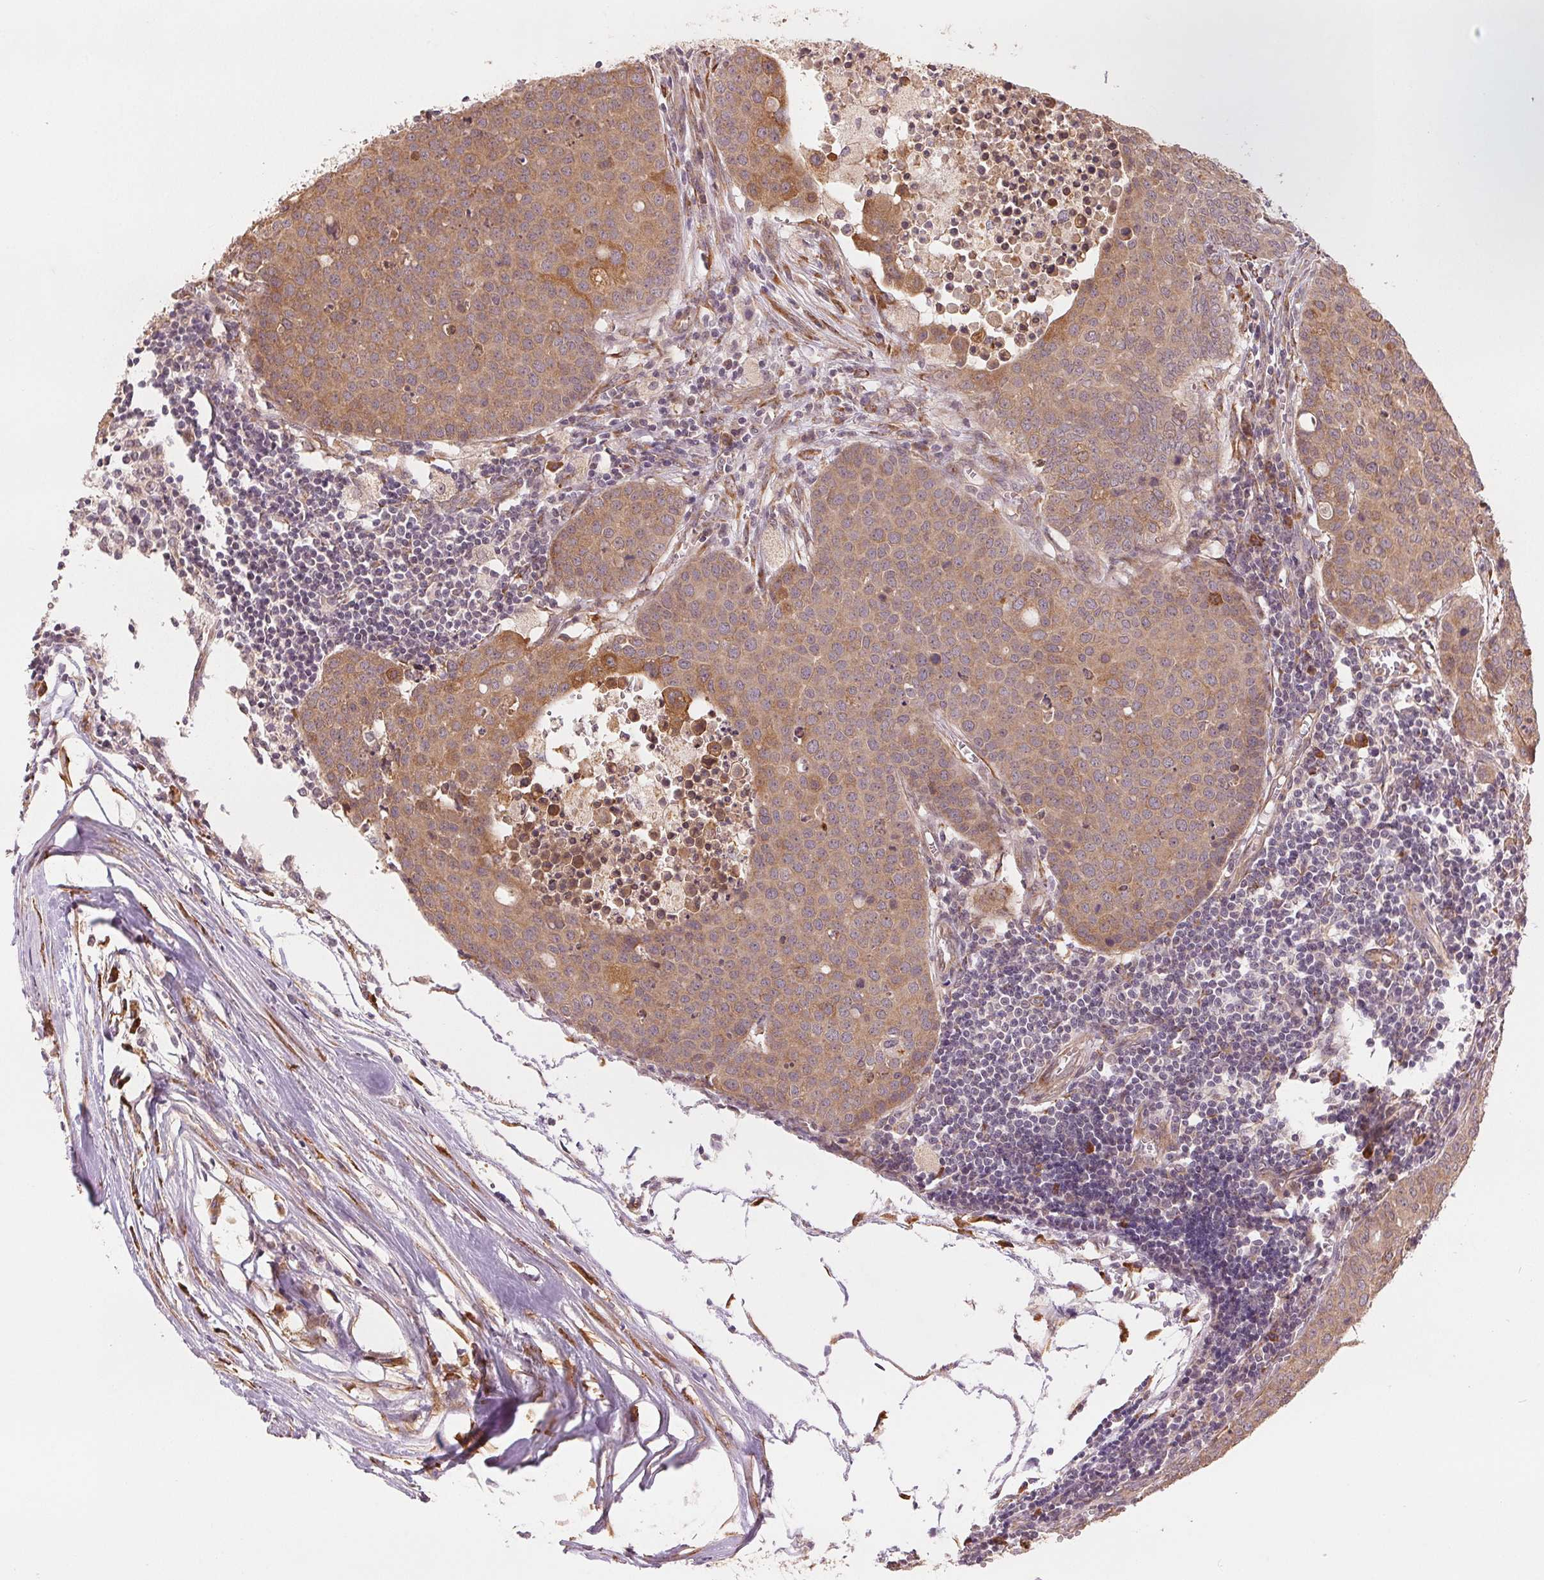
{"staining": {"intensity": "moderate", "quantity": ">75%", "location": "cytoplasmic/membranous"}, "tissue": "carcinoid", "cell_type": "Tumor cells", "image_type": "cancer", "snomed": [{"axis": "morphology", "description": "Carcinoid, malignant, NOS"}, {"axis": "topography", "description": "Colon"}], "caption": "Immunohistochemical staining of human carcinoid (malignant) demonstrates medium levels of moderate cytoplasmic/membranous protein expression in approximately >75% of tumor cells.", "gene": "SLC20A1", "patient": {"sex": "male", "age": 81}}